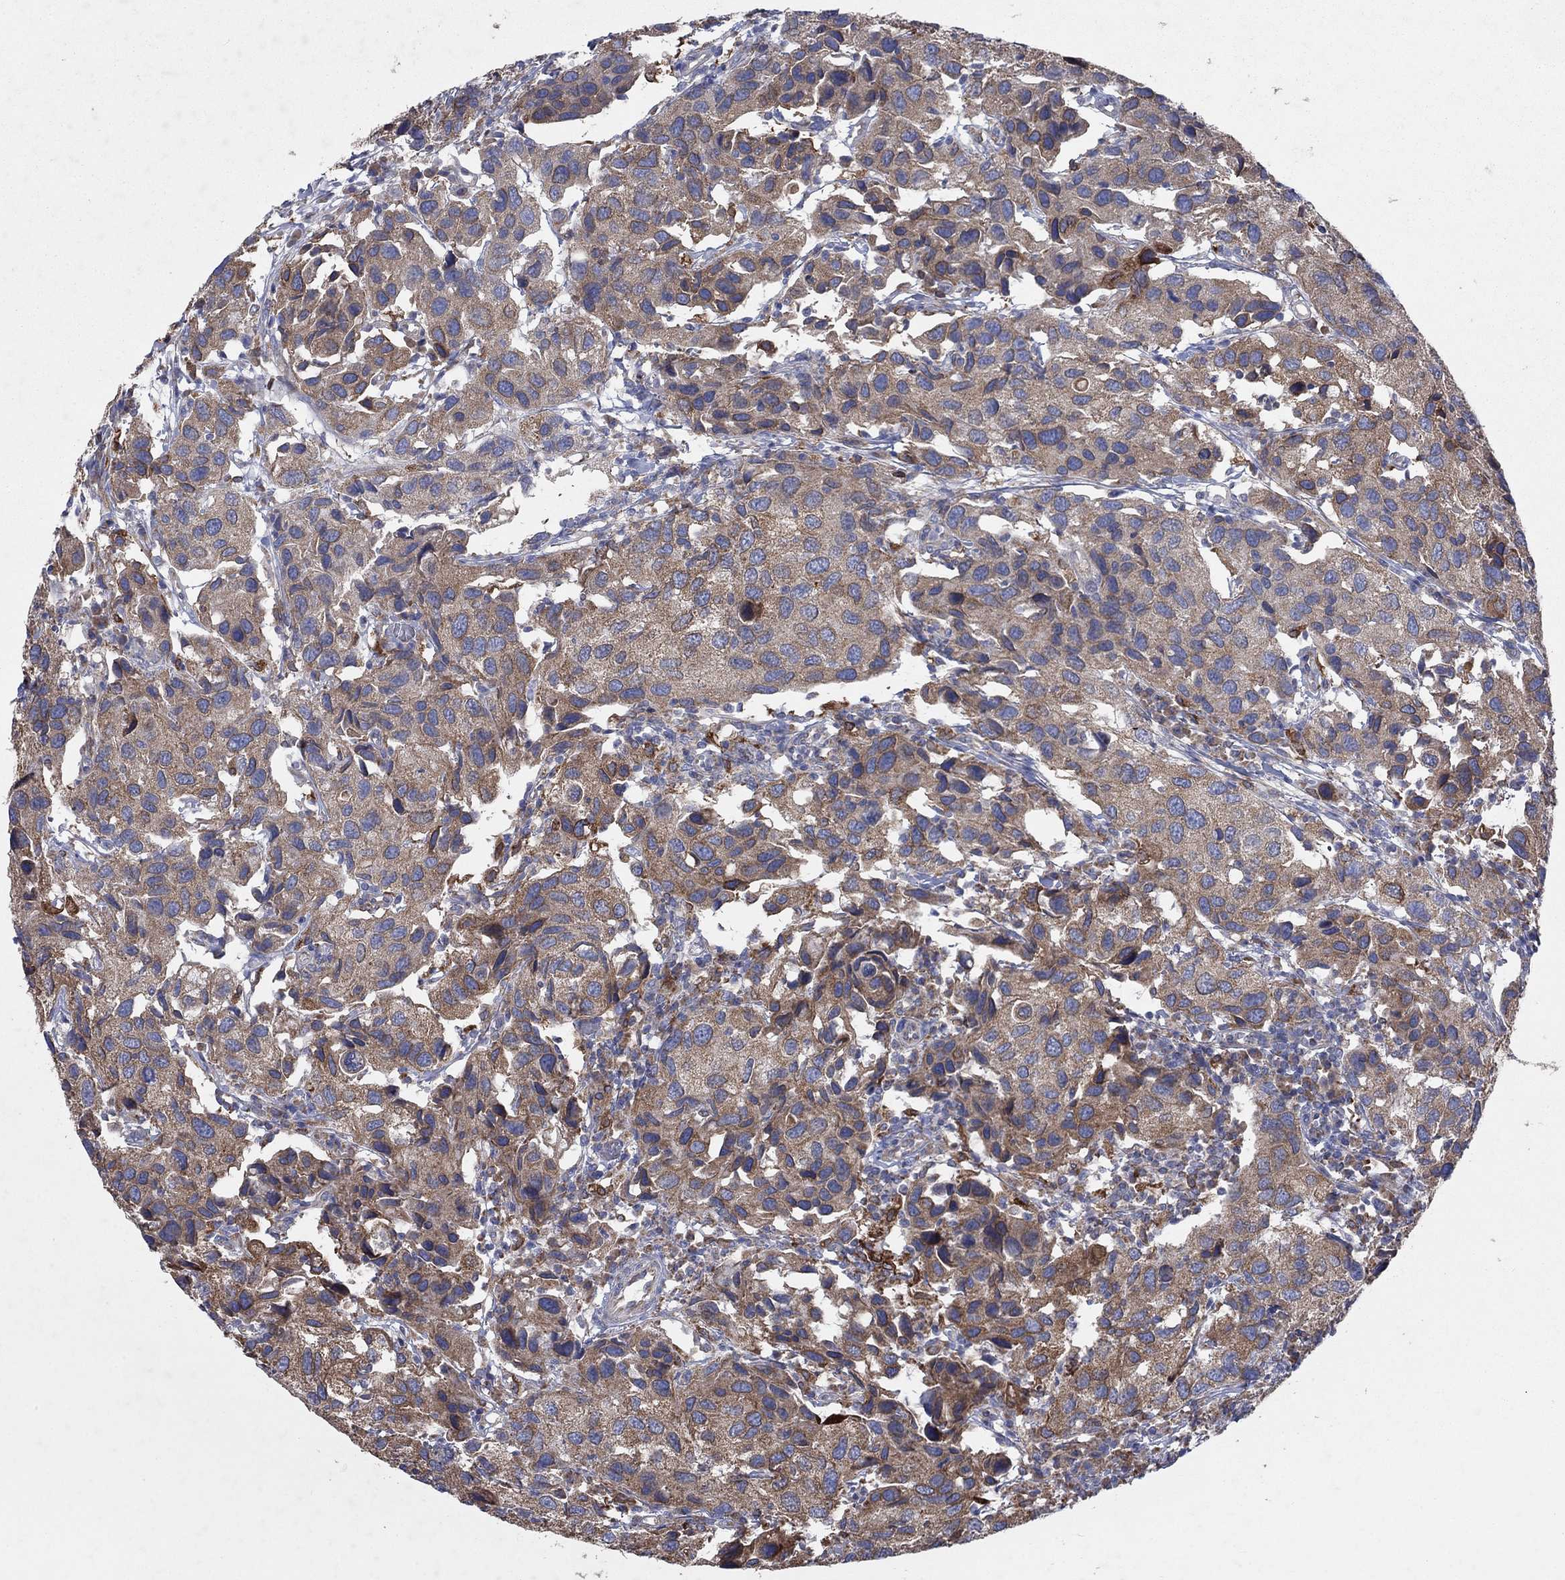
{"staining": {"intensity": "moderate", "quantity": "25%-75%", "location": "cytoplasmic/membranous"}, "tissue": "urothelial cancer", "cell_type": "Tumor cells", "image_type": "cancer", "snomed": [{"axis": "morphology", "description": "Urothelial carcinoma, High grade"}, {"axis": "topography", "description": "Urinary bladder"}], "caption": "Immunohistochemical staining of human high-grade urothelial carcinoma reveals medium levels of moderate cytoplasmic/membranous staining in about 25%-75% of tumor cells.", "gene": "NCEH1", "patient": {"sex": "male", "age": 79}}